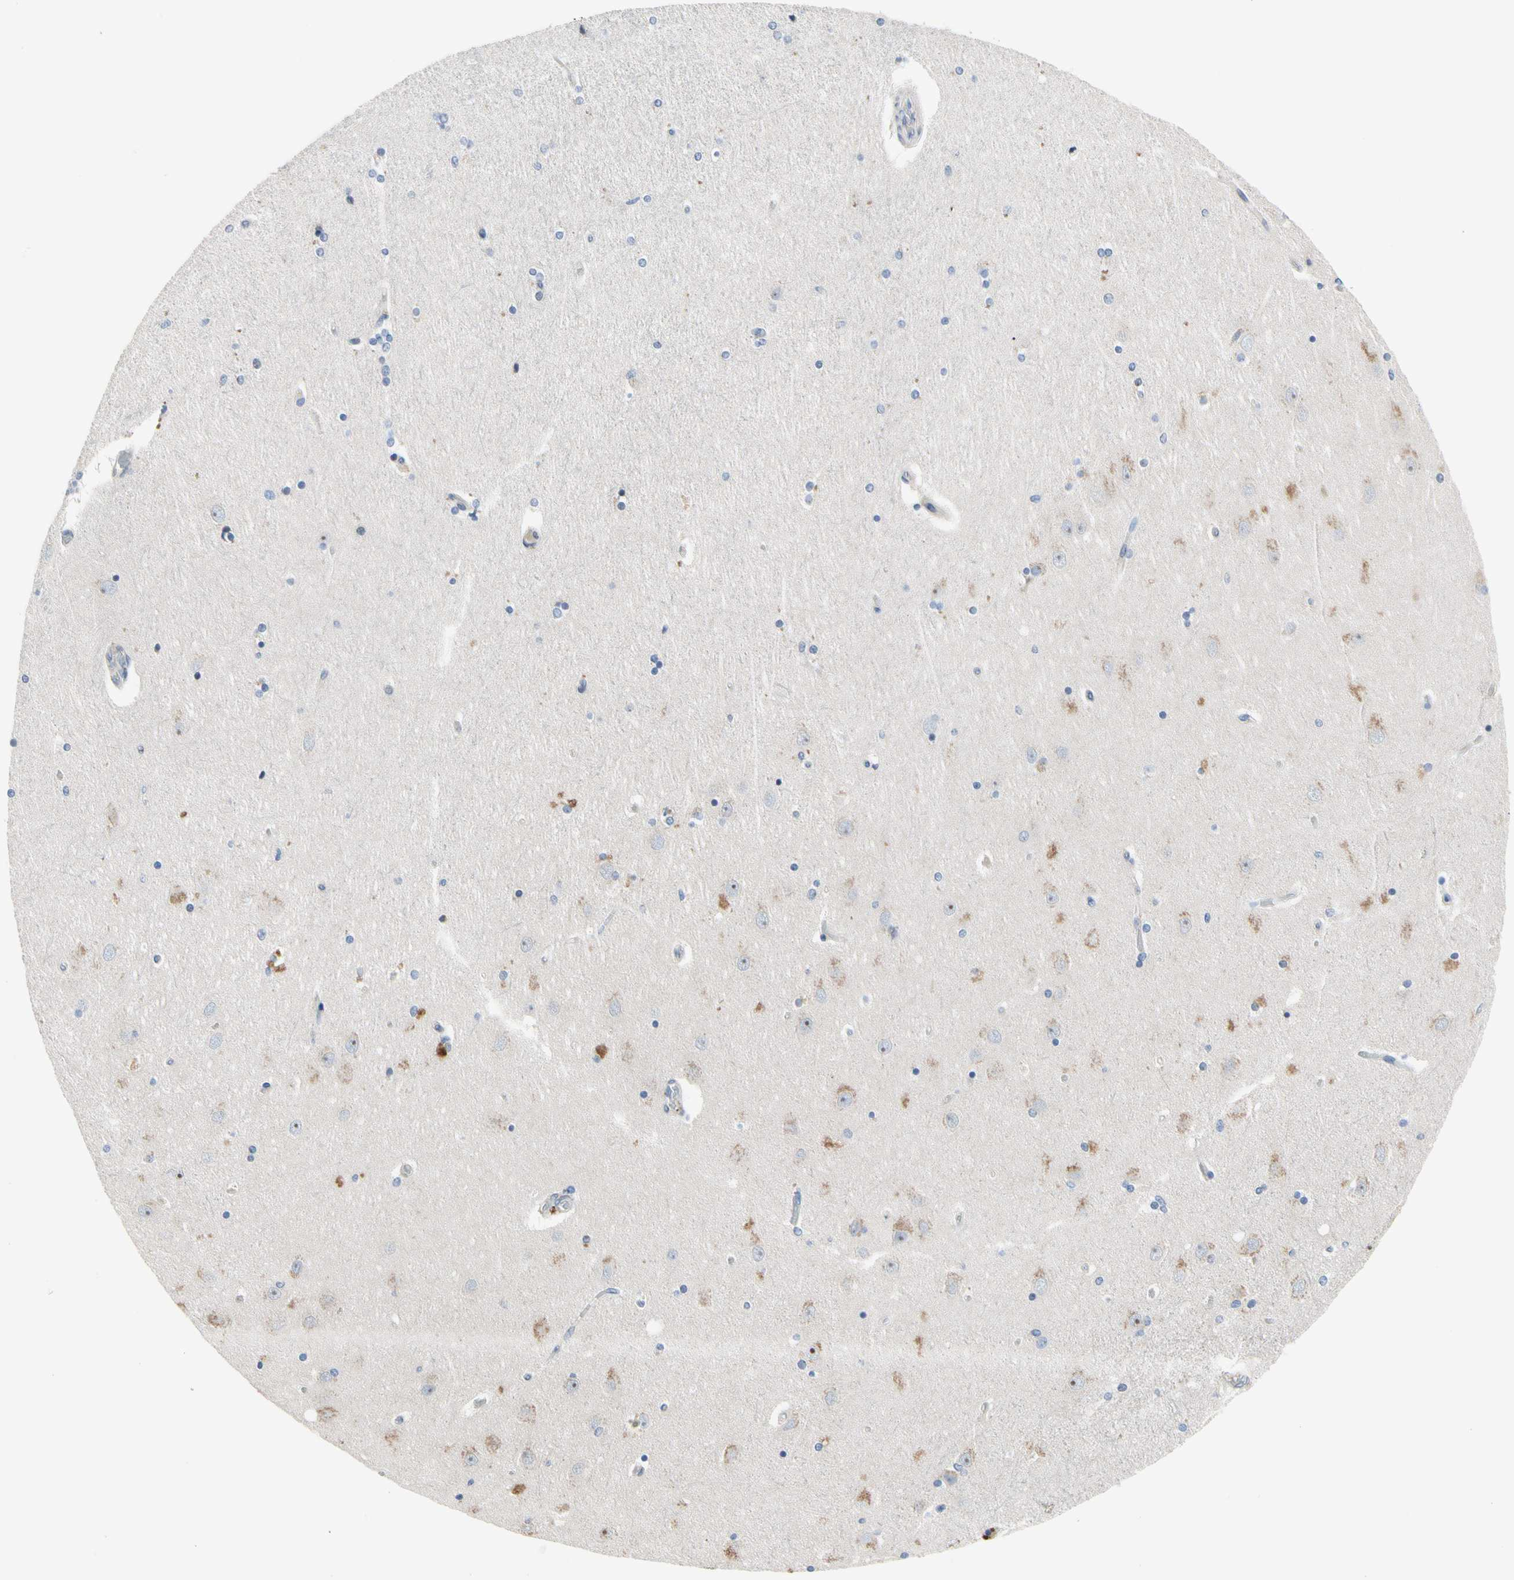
{"staining": {"intensity": "negative", "quantity": "none", "location": "none"}, "tissue": "hippocampus", "cell_type": "Glial cells", "image_type": "normal", "snomed": [{"axis": "morphology", "description": "Normal tissue, NOS"}, {"axis": "topography", "description": "Hippocampus"}], "caption": "The histopathology image reveals no staining of glial cells in benign hippocampus.", "gene": "GAS6", "patient": {"sex": "female", "age": 54}}